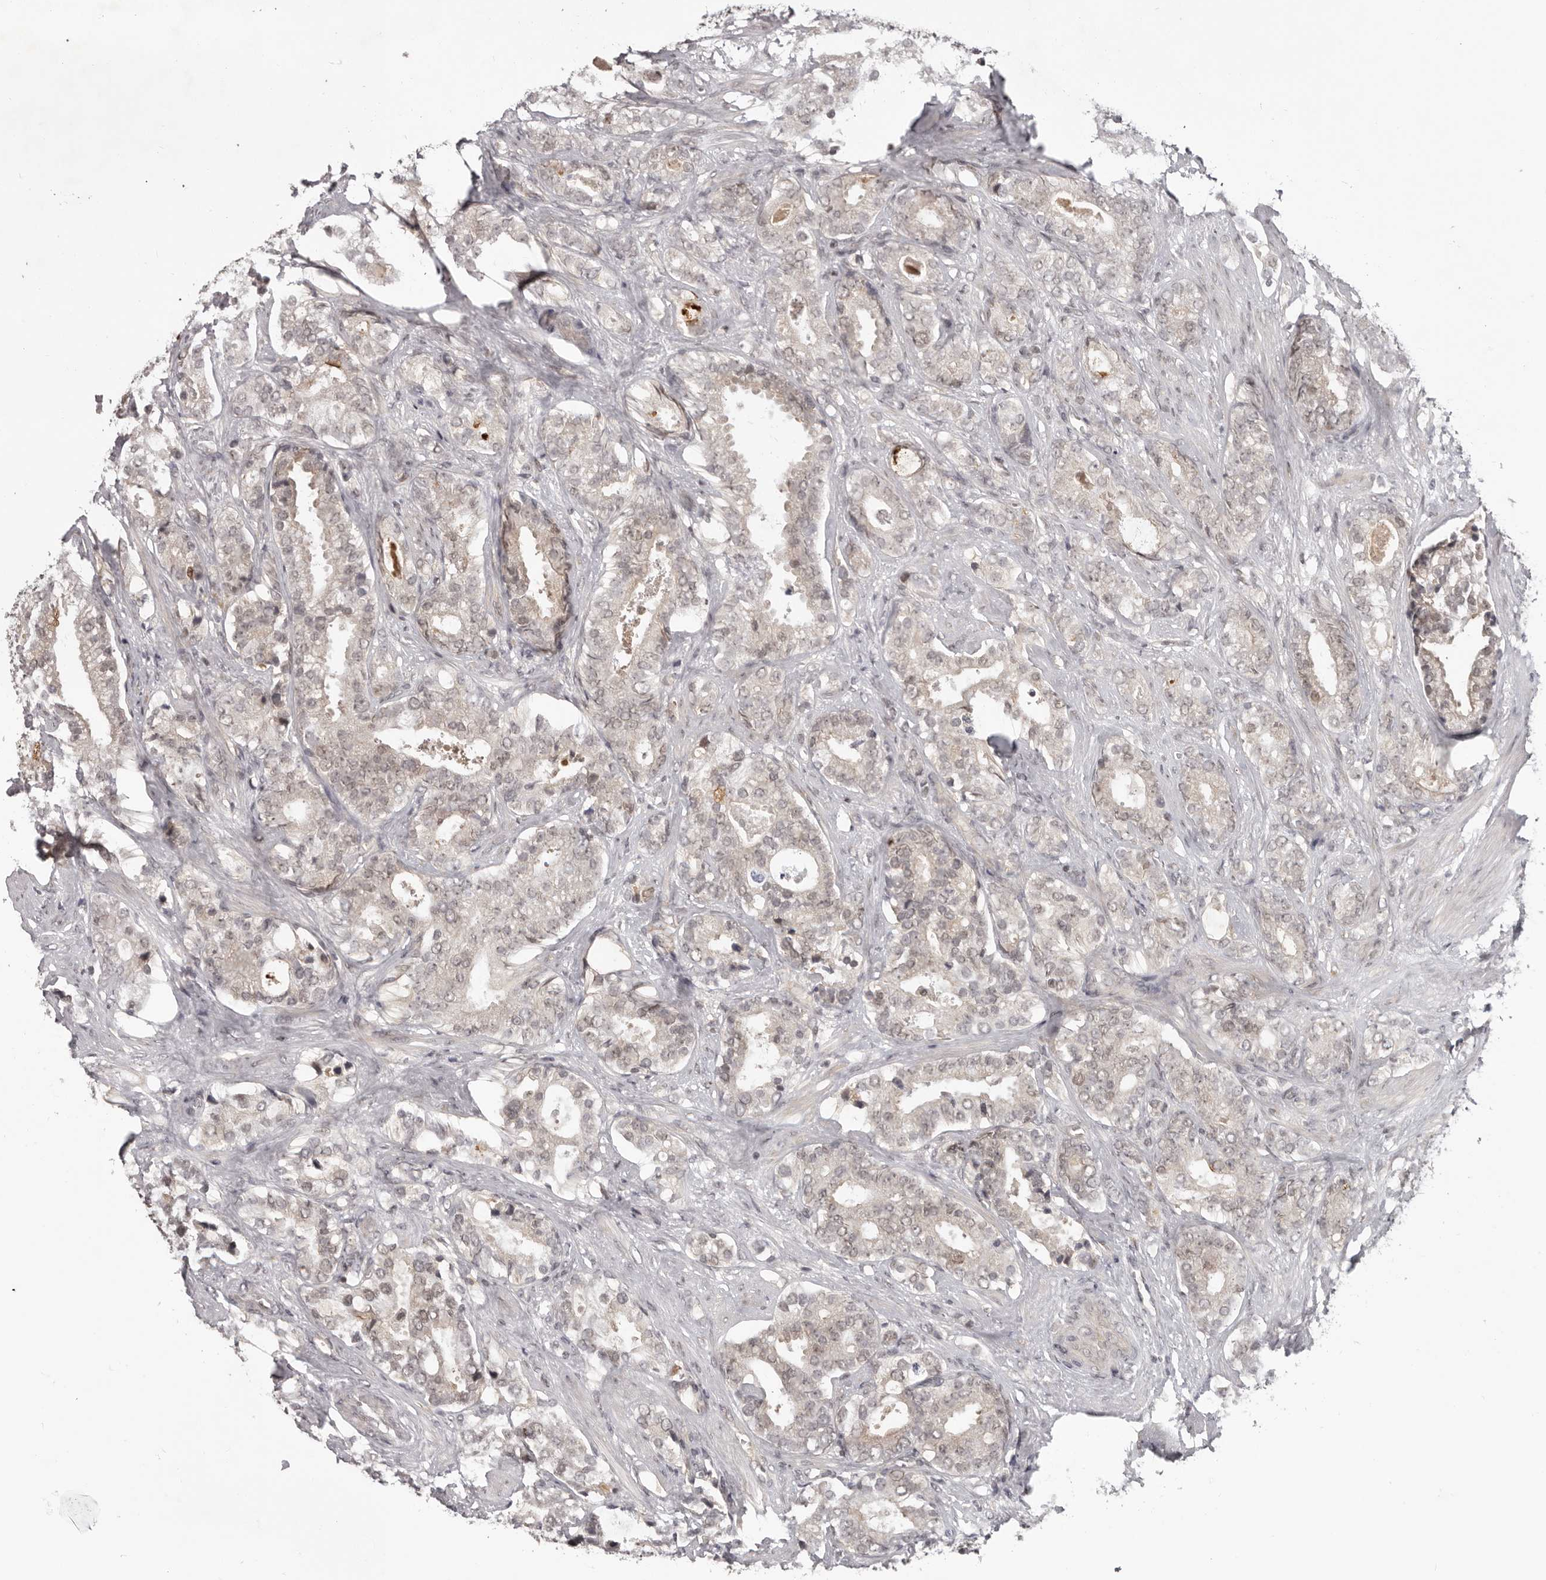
{"staining": {"intensity": "negative", "quantity": "none", "location": "none"}, "tissue": "prostate cancer", "cell_type": "Tumor cells", "image_type": "cancer", "snomed": [{"axis": "morphology", "description": "Adenocarcinoma, High grade"}, {"axis": "topography", "description": "Prostate and seminal vesicle, NOS"}], "caption": "Prostate high-grade adenocarcinoma stained for a protein using IHC reveals no positivity tumor cells.", "gene": "TBX5", "patient": {"sex": "male", "age": 67}}